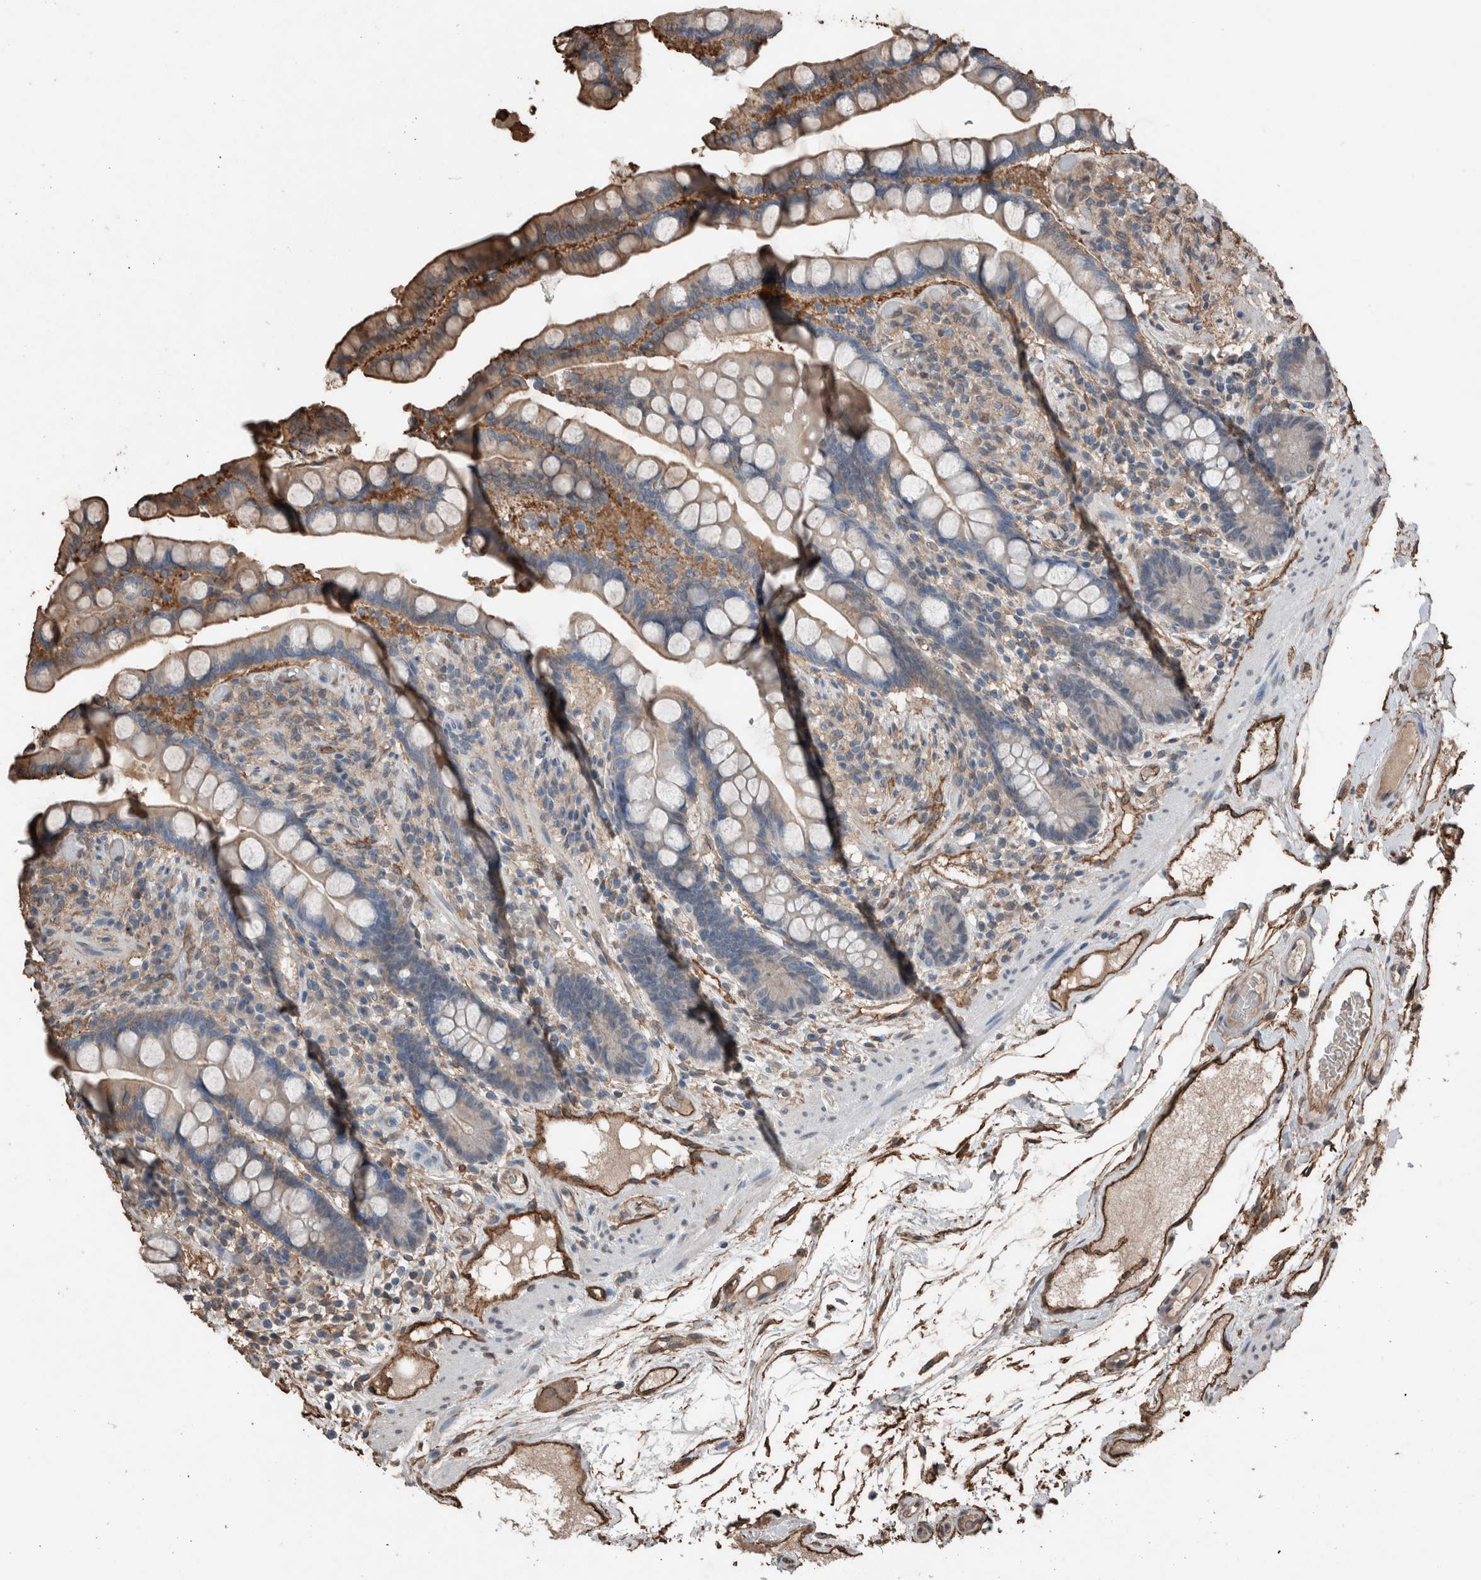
{"staining": {"intensity": "strong", "quantity": ">75%", "location": "cytoplasmic/membranous"}, "tissue": "colon", "cell_type": "Endothelial cells", "image_type": "normal", "snomed": [{"axis": "morphology", "description": "Normal tissue, NOS"}, {"axis": "topography", "description": "Colon"}], "caption": "An immunohistochemistry micrograph of normal tissue is shown. Protein staining in brown labels strong cytoplasmic/membranous positivity in colon within endothelial cells. The protein of interest is shown in brown color, while the nuclei are stained blue.", "gene": "S100A10", "patient": {"sex": "male", "age": 73}}